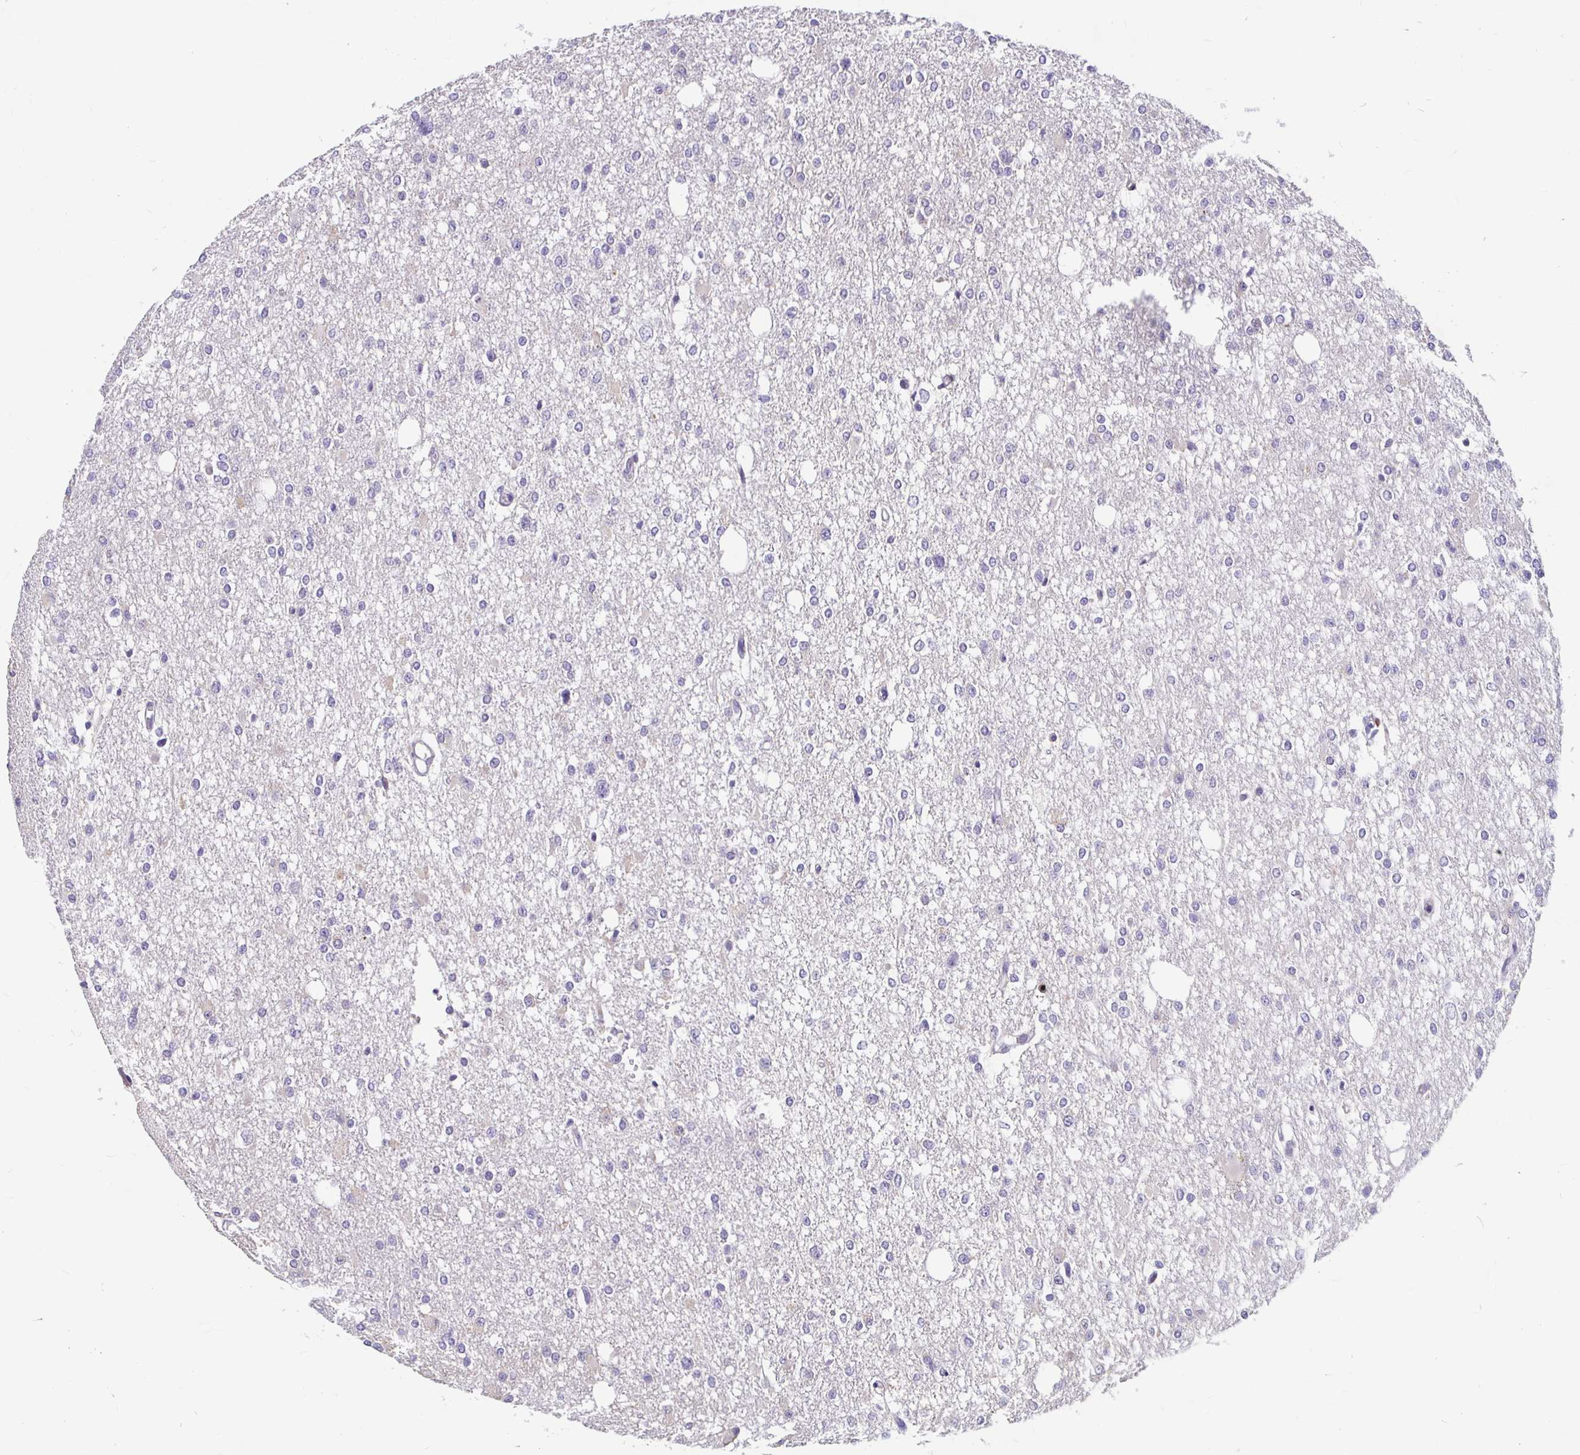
{"staining": {"intensity": "negative", "quantity": "none", "location": "none"}, "tissue": "glioma", "cell_type": "Tumor cells", "image_type": "cancer", "snomed": [{"axis": "morphology", "description": "Glioma, malignant, Low grade"}, {"axis": "topography", "description": "Brain"}], "caption": "Human glioma stained for a protein using immunohistochemistry displays no positivity in tumor cells.", "gene": "ADH1A", "patient": {"sex": "male", "age": 26}}